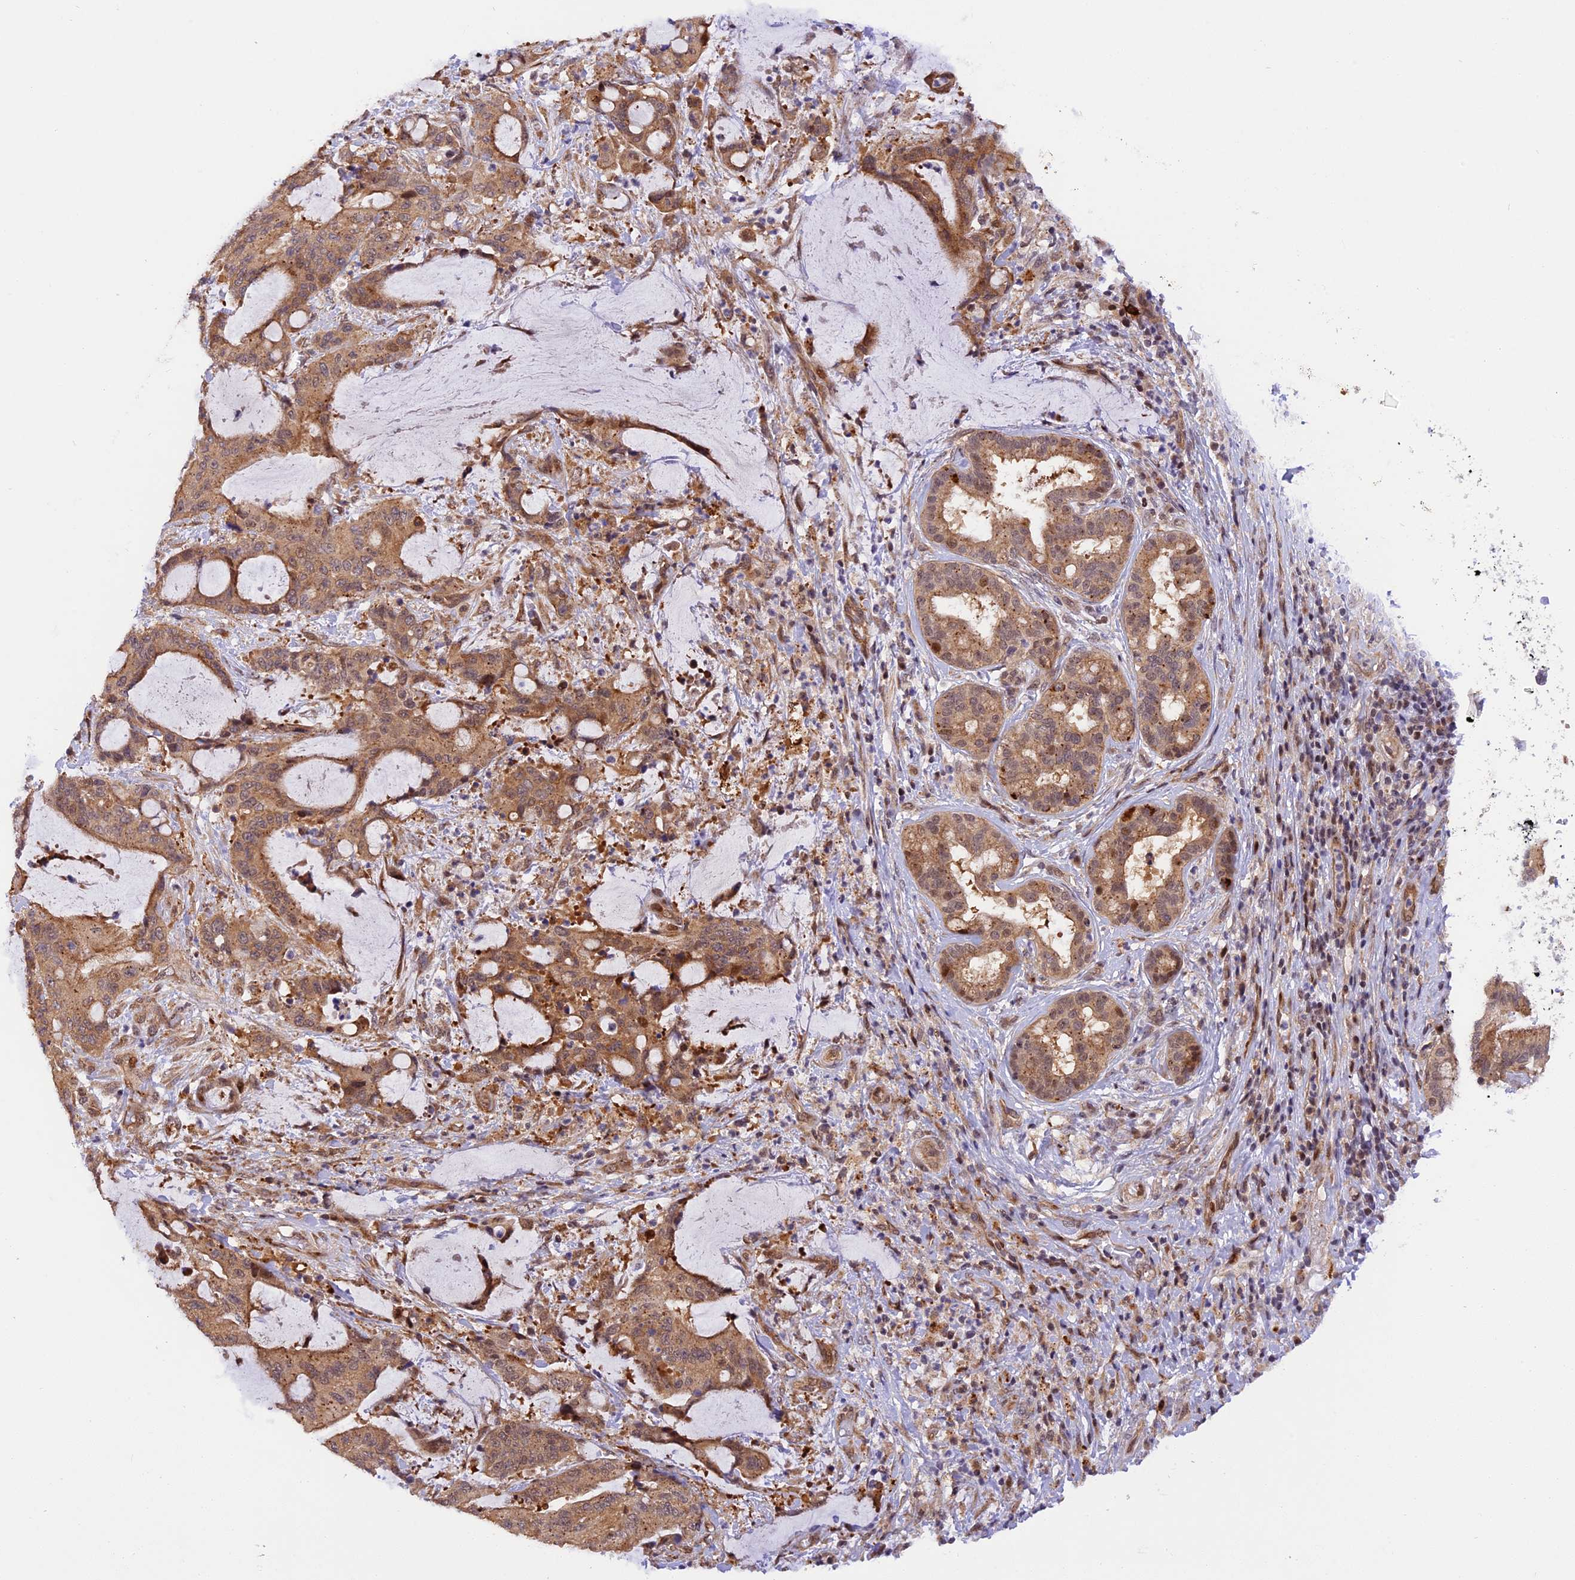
{"staining": {"intensity": "moderate", "quantity": ">75%", "location": "cytoplasmic/membranous"}, "tissue": "liver cancer", "cell_type": "Tumor cells", "image_type": "cancer", "snomed": [{"axis": "morphology", "description": "Normal tissue, NOS"}, {"axis": "morphology", "description": "Cholangiocarcinoma"}, {"axis": "topography", "description": "Liver"}, {"axis": "topography", "description": "Peripheral nerve tissue"}], "caption": "A brown stain labels moderate cytoplasmic/membranous positivity of a protein in liver cholangiocarcinoma tumor cells.", "gene": "SAMD4A", "patient": {"sex": "female", "age": 73}}